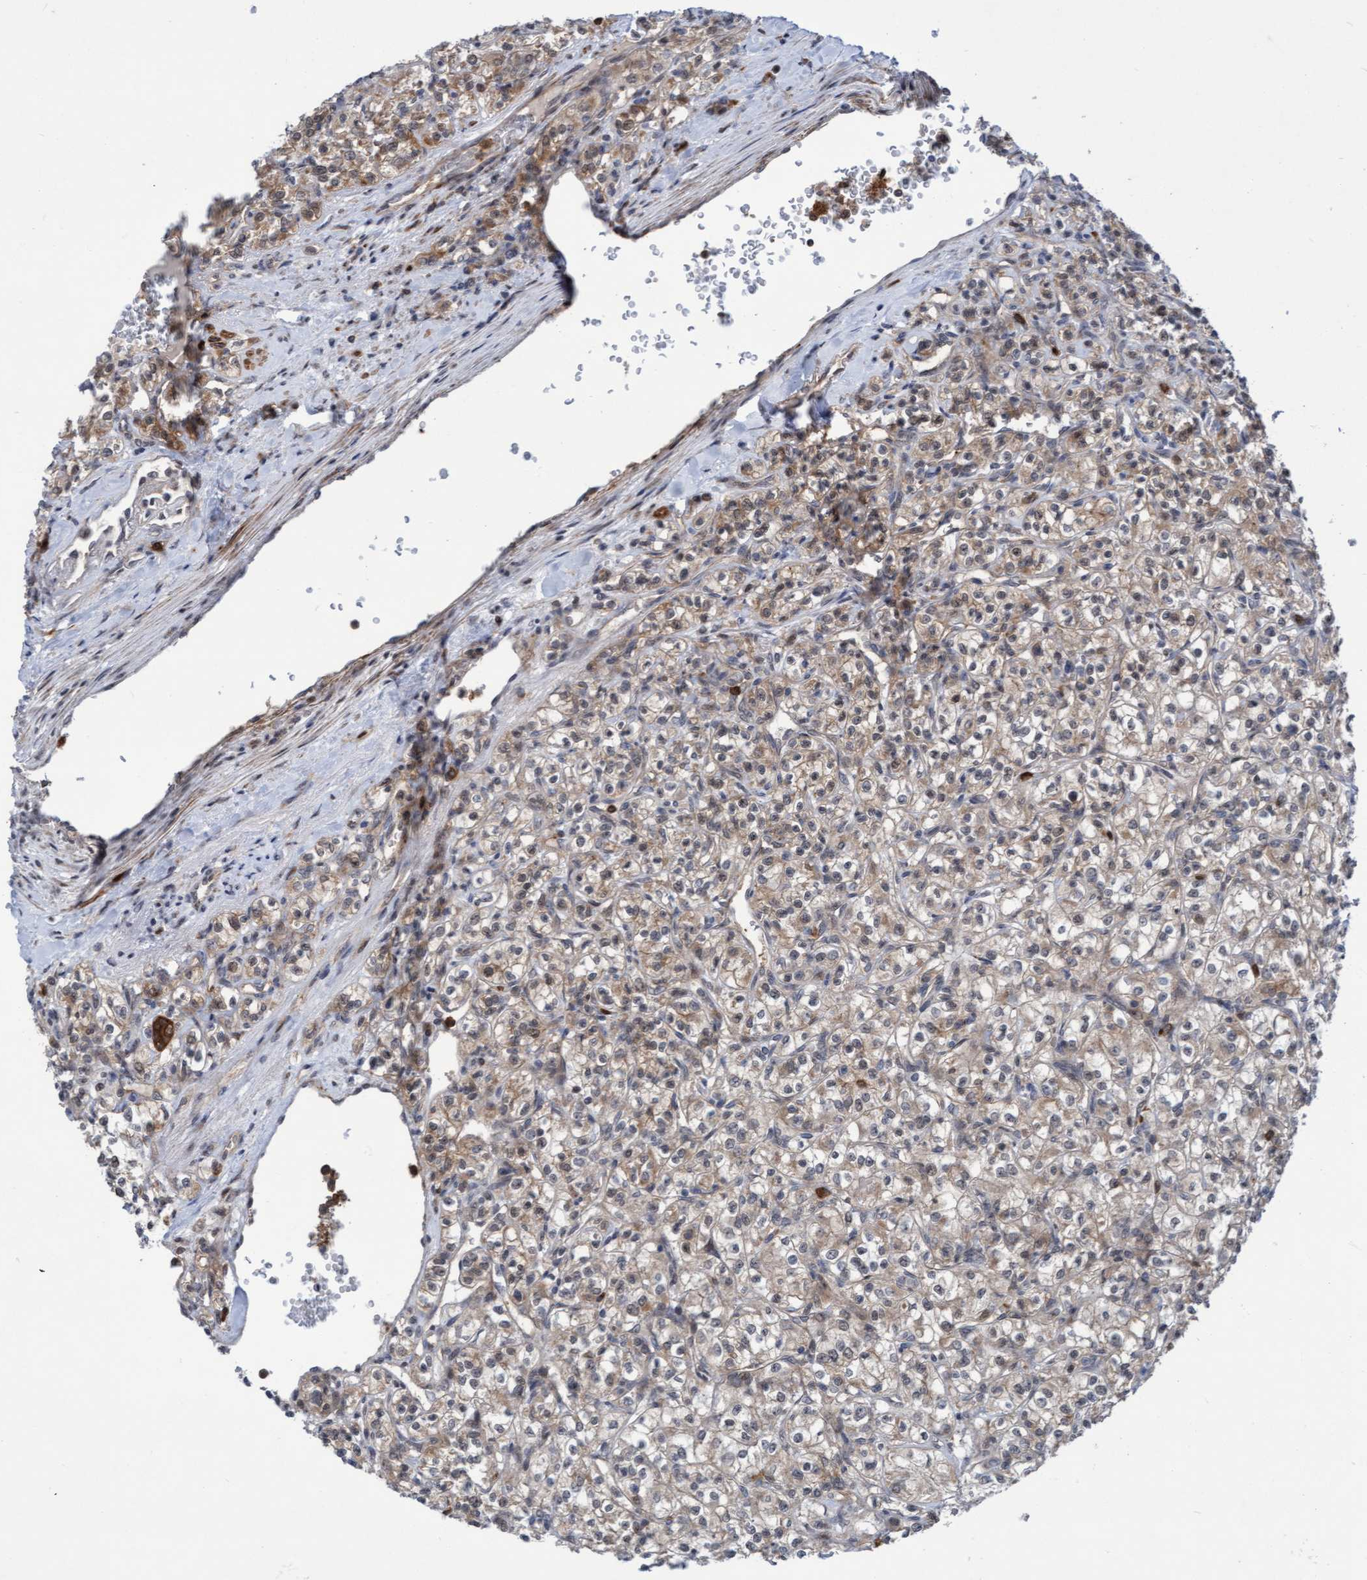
{"staining": {"intensity": "weak", "quantity": "25%-75%", "location": "cytoplasmic/membranous"}, "tissue": "renal cancer", "cell_type": "Tumor cells", "image_type": "cancer", "snomed": [{"axis": "morphology", "description": "Adenocarcinoma, NOS"}, {"axis": "topography", "description": "Kidney"}], "caption": "Weak cytoplasmic/membranous protein positivity is identified in approximately 25%-75% of tumor cells in renal cancer (adenocarcinoma).", "gene": "RAP1GAP2", "patient": {"sex": "male", "age": 77}}